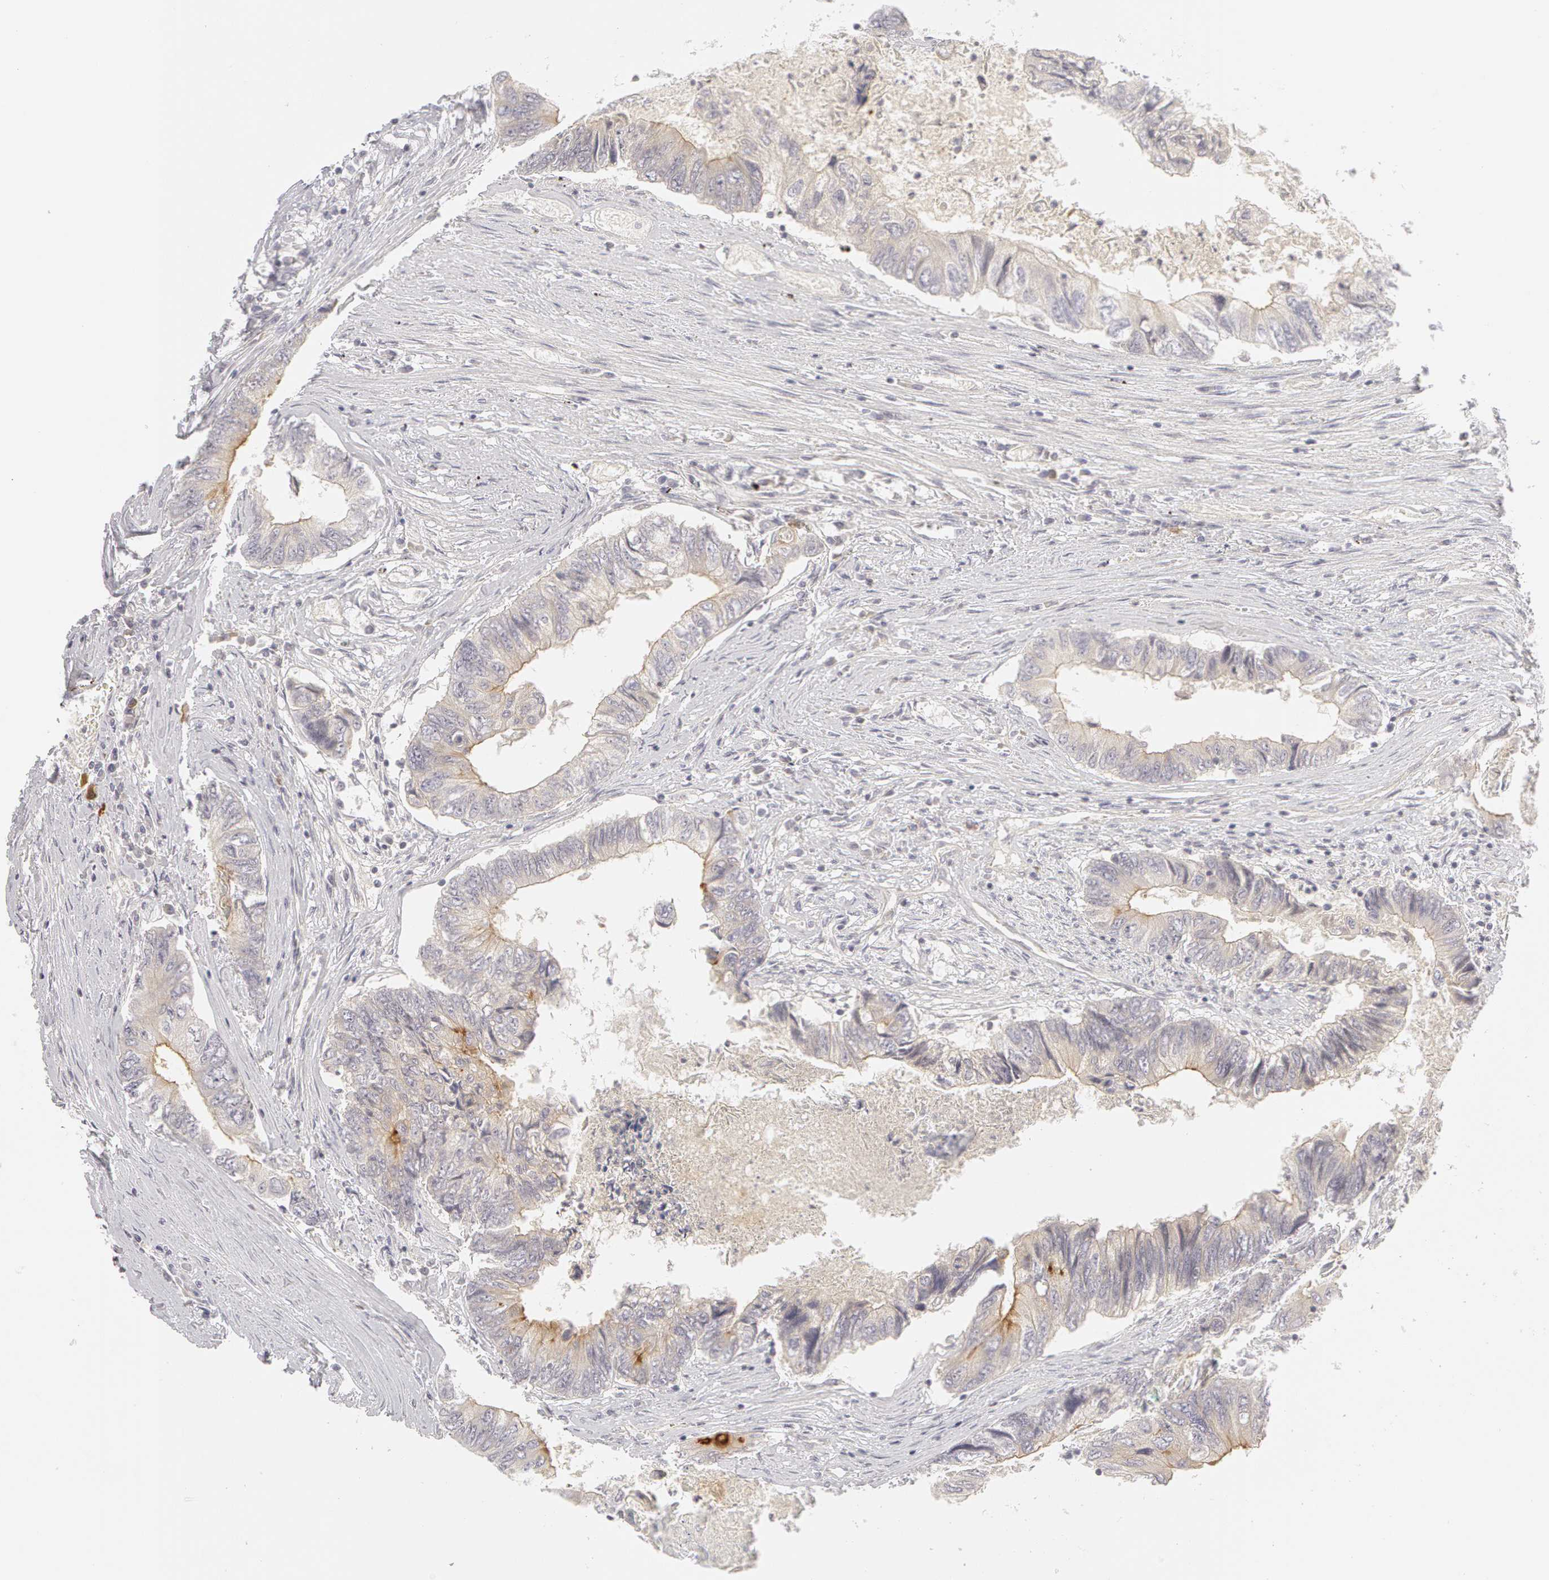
{"staining": {"intensity": "moderate", "quantity": "25%-75%", "location": "cytoplasmic/membranous"}, "tissue": "colorectal cancer", "cell_type": "Tumor cells", "image_type": "cancer", "snomed": [{"axis": "morphology", "description": "Adenocarcinoma, NOS"}, {"axis": "topography", "description": "Rectum"}], "caption": "Colorectal adenocarcinoma stained for a protein reveals moderate cytoplasmic/membranous positivity in tumor cells.", "gene": "ABCB1", "patient": {"sex": "female", "age": 82}}